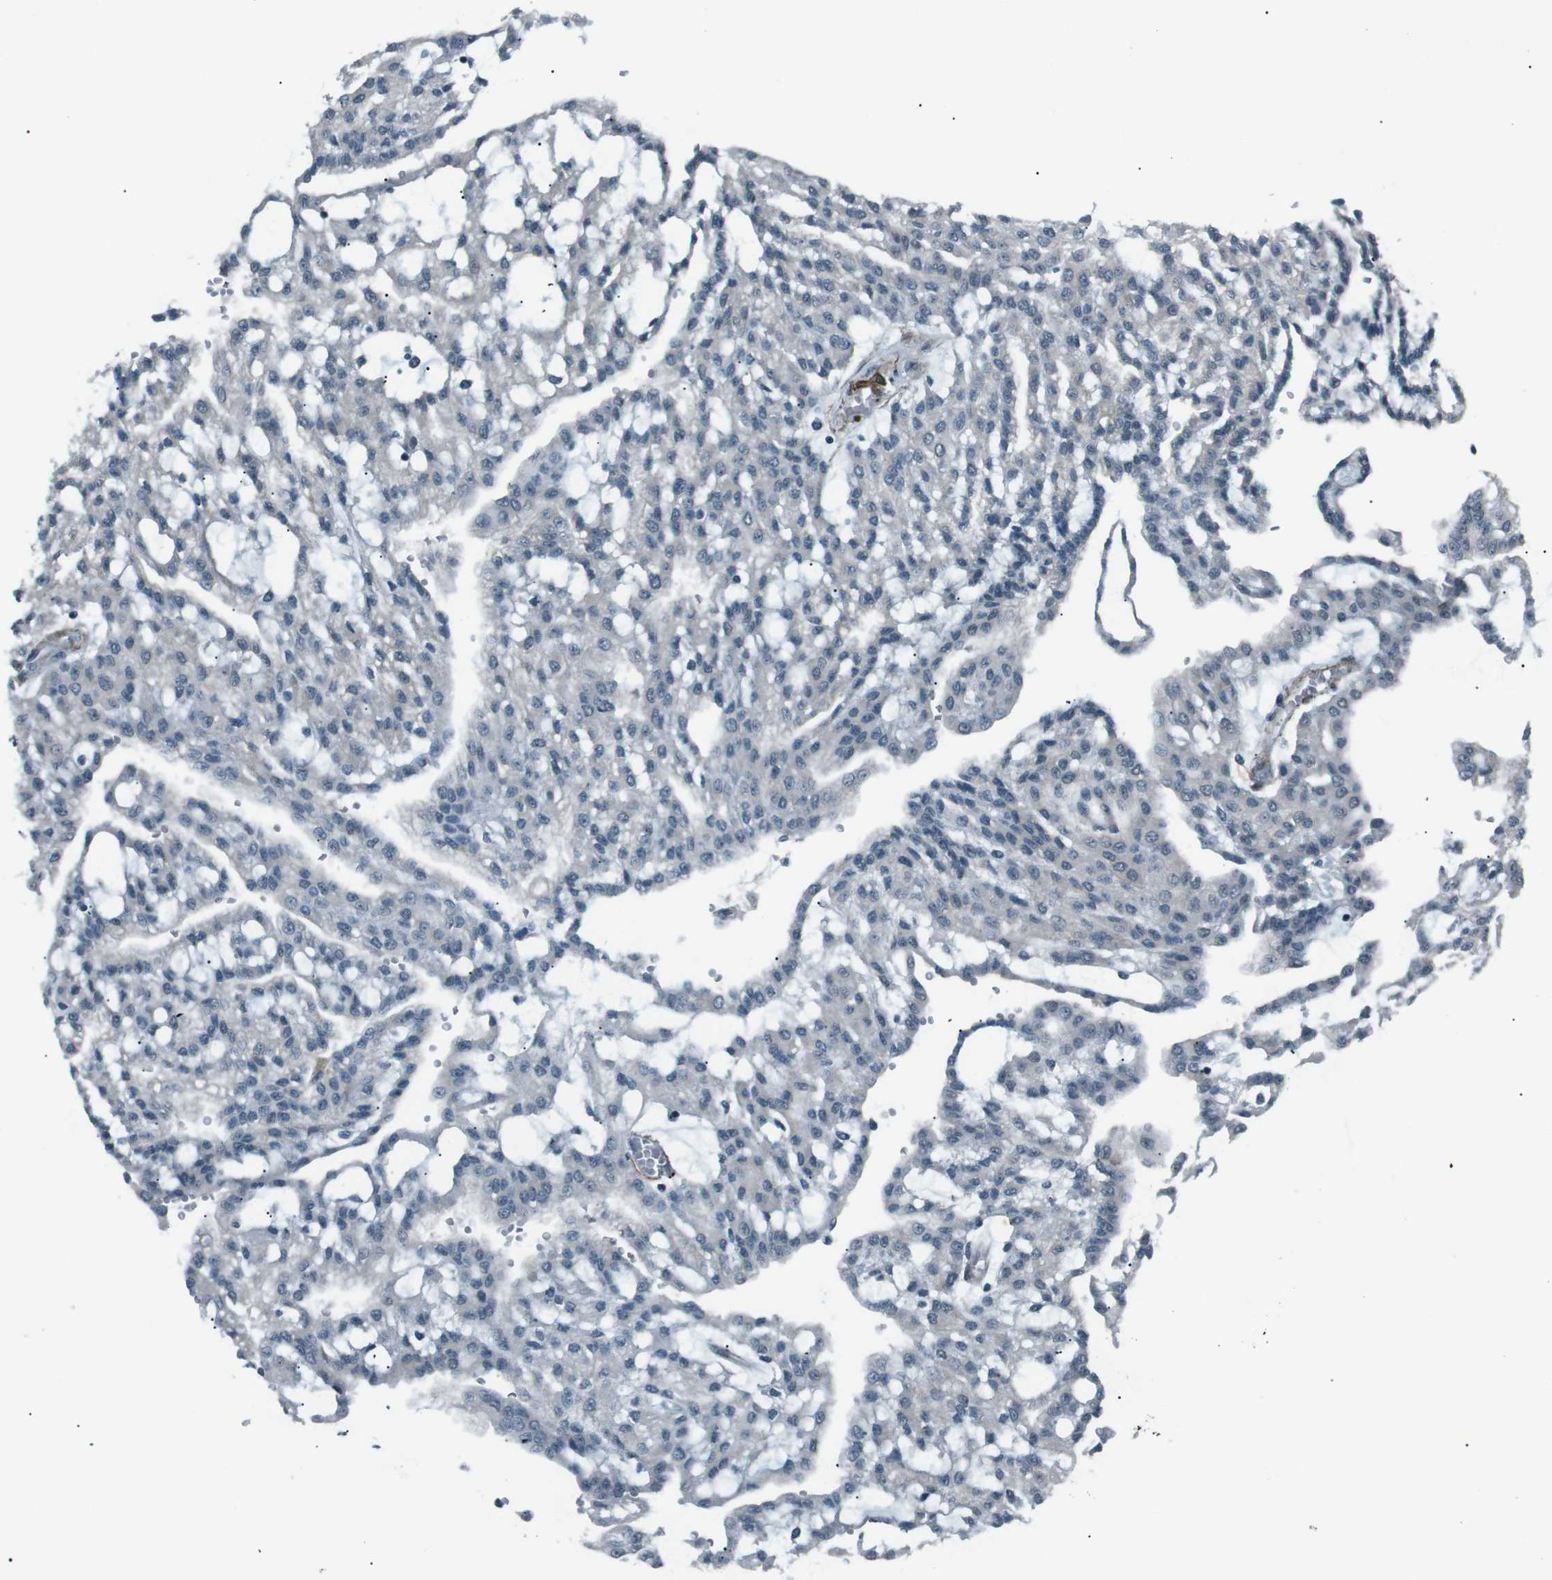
{"staining": {"intensity": "negative", "quantity": "none", "location": "none"}, "tissue": "renal cancer", "cell_type": "Tumor cells", "image_type": "cancer", "snomed": [{"axis": "morphology", "description": "Adenocarcinoma, NOS"}, {"axis": "topography", "description": "Kidney"}], "caption": "Protein analysis of renal cancer (adenocarcinoma) demonstrates no significant positivity in tumor cells.", "gene": "PDLIM5", "patient": {"sex": "male", "age": 63}}